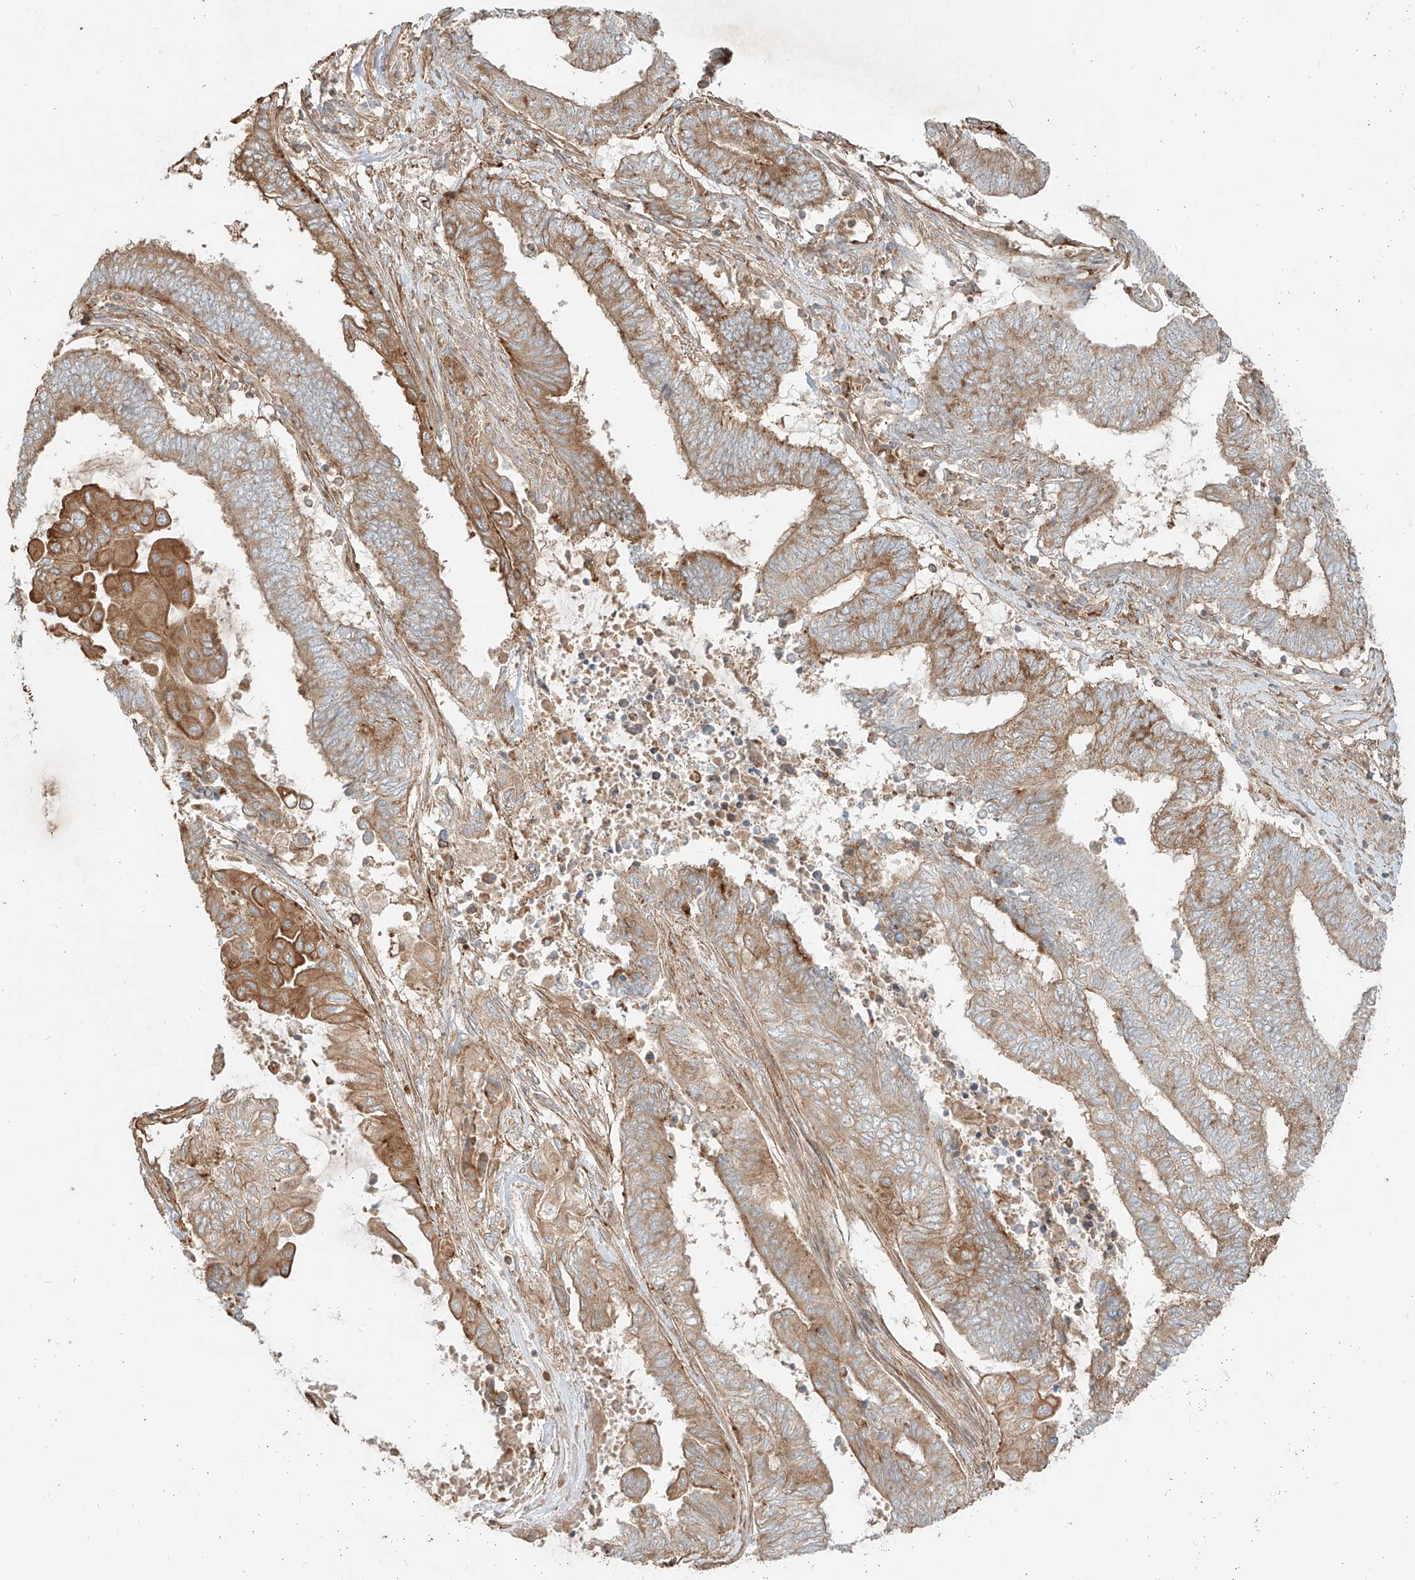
{"staining": {"intensity": "moderate", "quantity": ">75%", "location": "cytoplasmic/membranous"}, "tissue": "endometrial cancer", "cell_type": "Tumor cells", "image_type": "cancer", "snomed": [{"axis": "morphology", "description": "Adenocarcinoma, NOS"}, {"axis": "topography", "description": "Uterus"}, {"axis": "topography", "description": "Endometrium"}], "caption": "Adenocarcinoma (endometrial) stained with a protein marker displays moderate staining in tumor cells.", "gene": "CCDC115", "patient": {"sex": "female", "age": 70}}